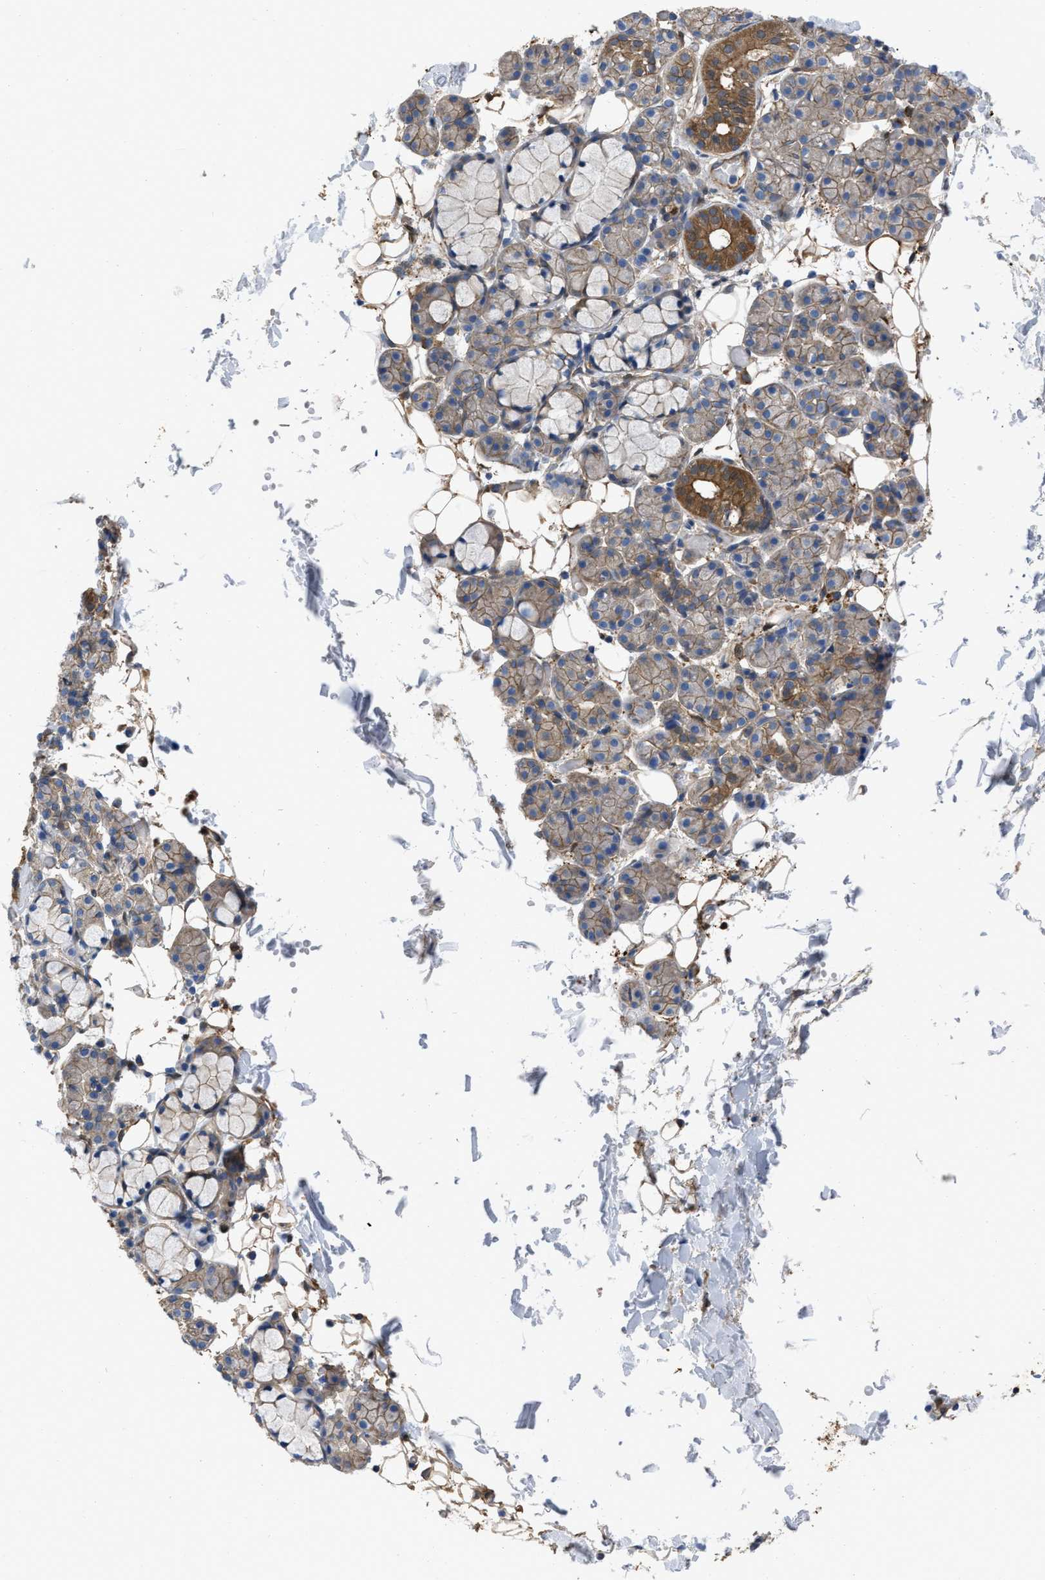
{"staining": {"intensity": "moderate", "quantity": "<25%", "location": "cytoplasmic/membranous"}, "tissue": "salivary gland", "cell_type": "Glandular cells", "image_type": "normal", "snomed": [{"axis": "morphology", "description": "Normal tissue, NOS"}, {"axis": "topography", "description": "Salivary gland"}], "caption": "Protein analysis of benign salivary gland displays moderate cytoplasmic/membranous positivity in approximately <25% of glandular cells.", "gene": "TRIOBP", "patient": {"sex": "male", "age": 63}}